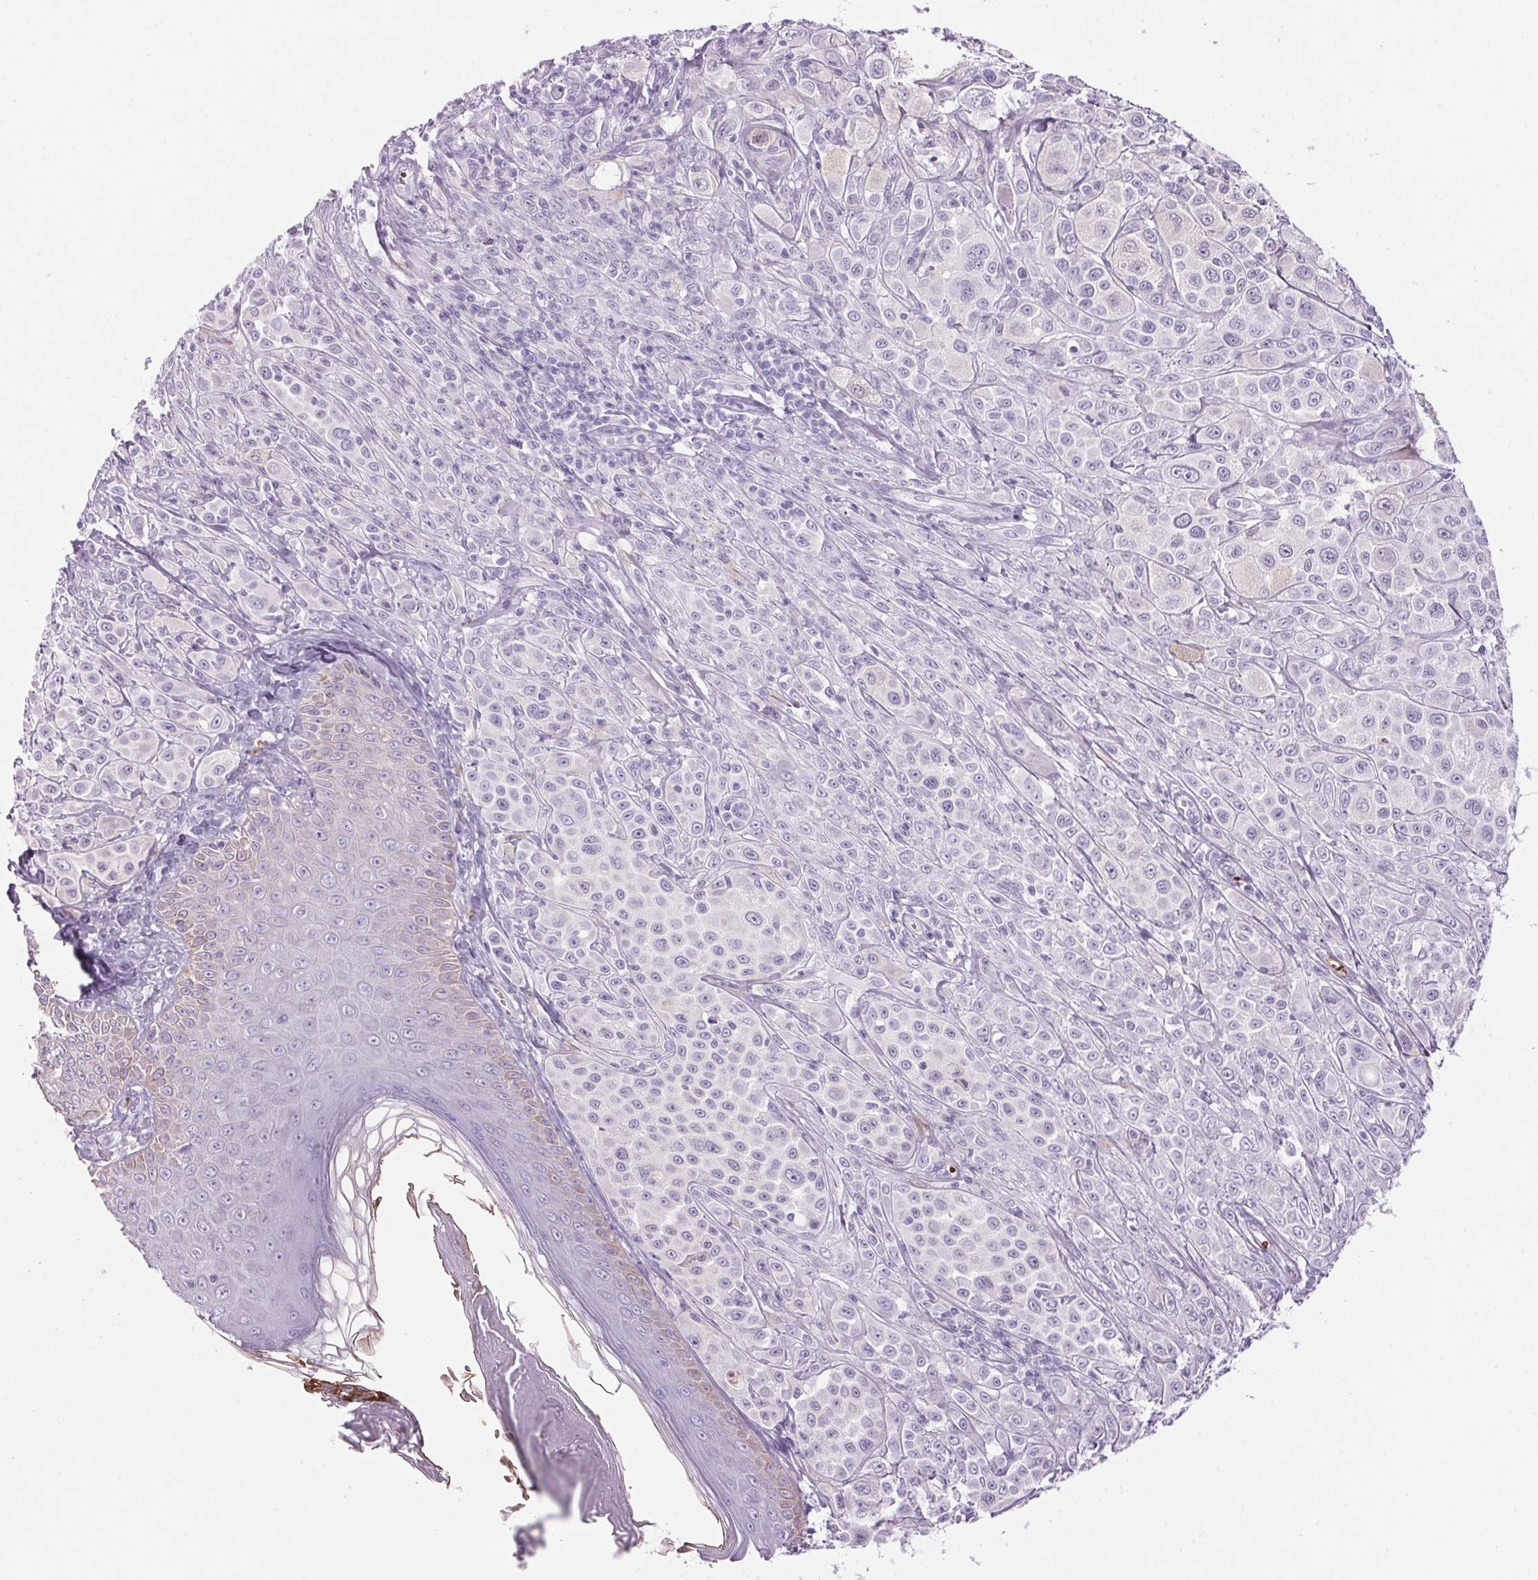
{"staining": {"intensity": "moderate", "quantity": "<25%", "location": "cytoplasmic/membranous"}, "tissue": "melanoma", "cell_type": "Tumor cells", "image_type": "cancer", "snomed": [{"axis": "morphology", "description": "Malignant melanoma, NOS"}, {"axis": "topography", "description": "Skin"}], "caption": "Melanoma stained with a protein marker shows moderate staining in tumor cells.", "gene": "HBQ1", "patient": {"sex": "male", "age": 67}}